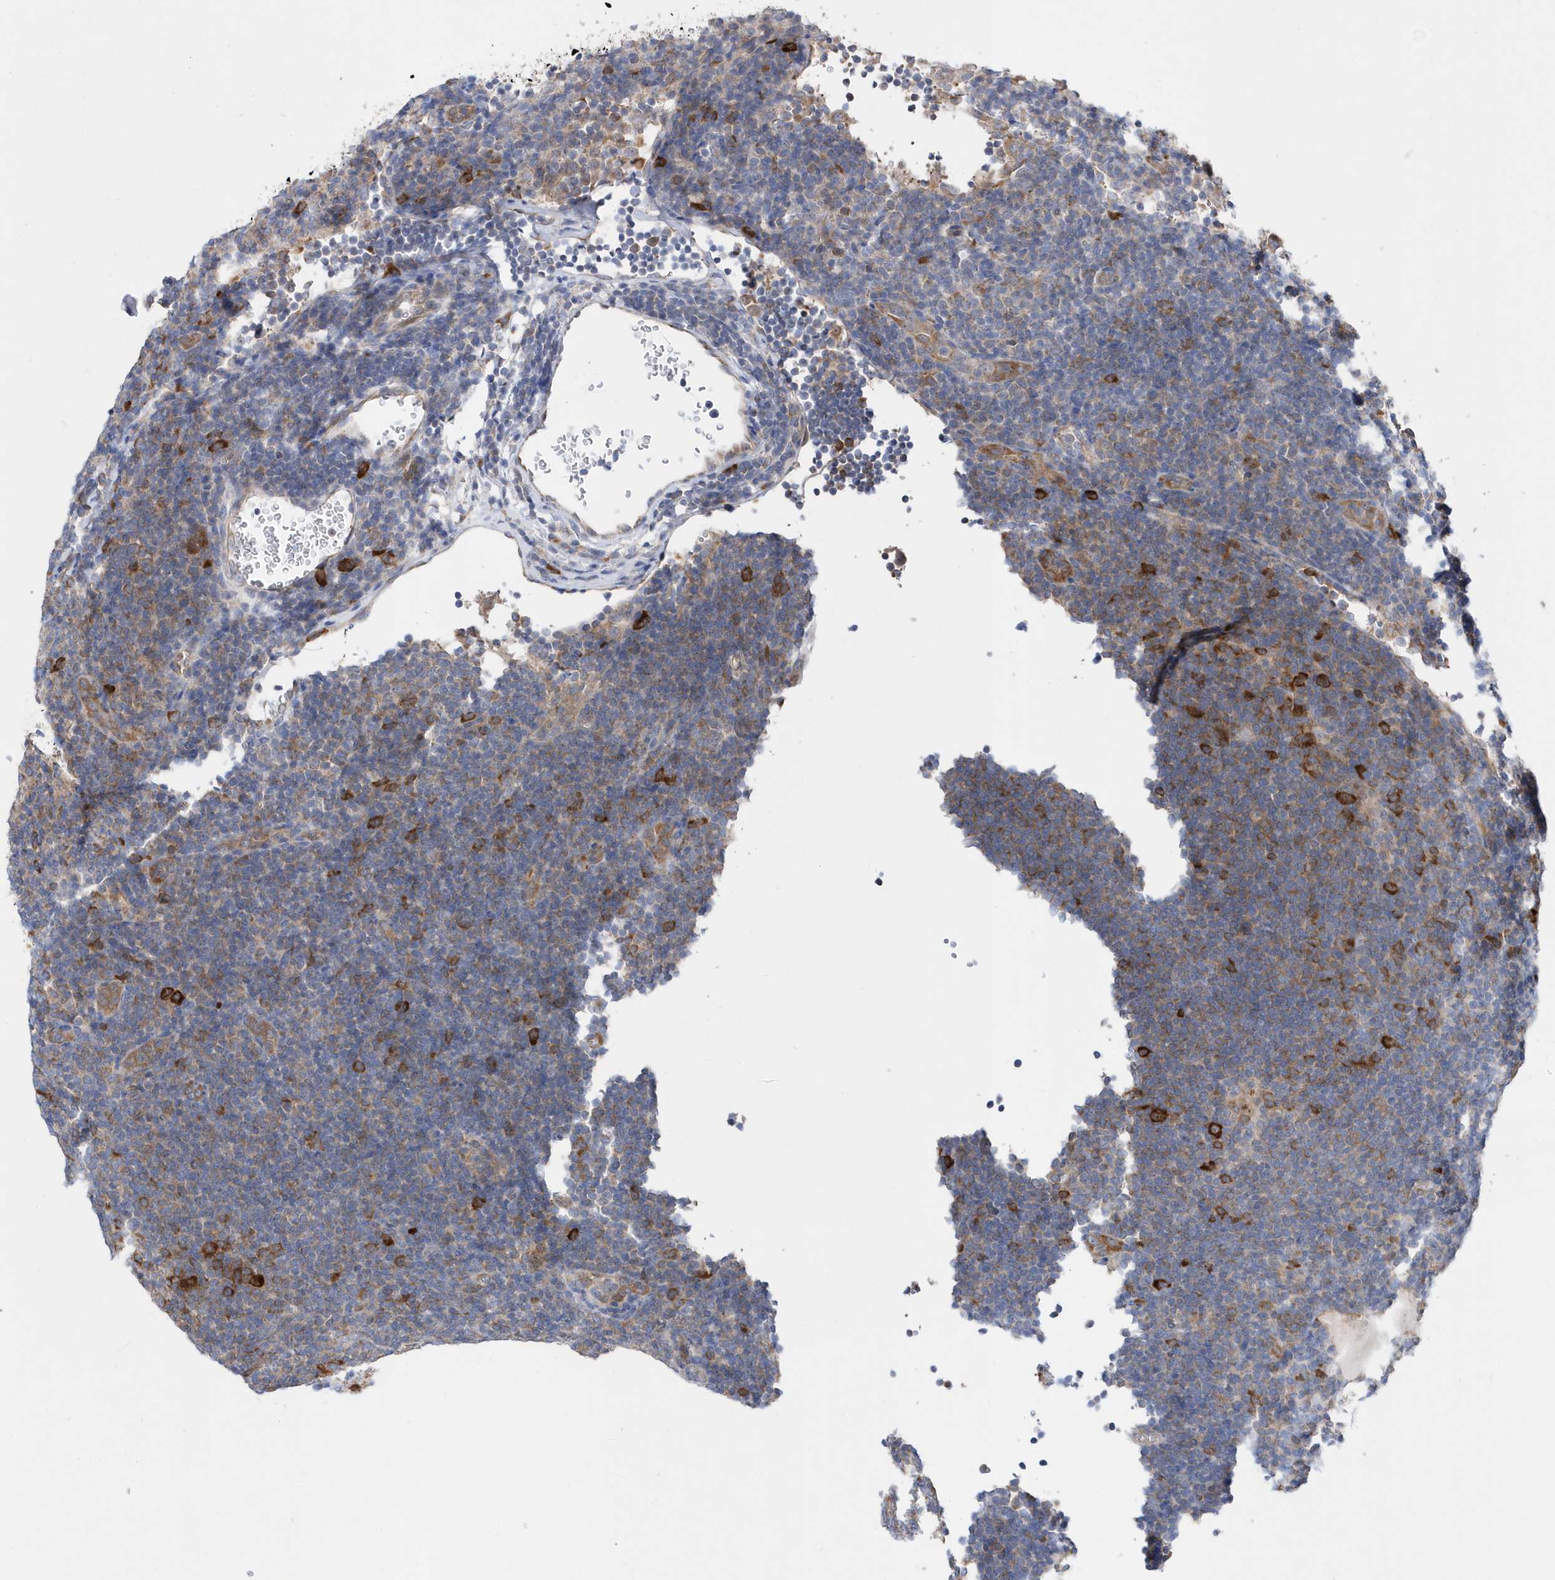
{"staining": {"intensity": "moderate", "quantity": ">75%", "location": "cytoplasmic/membranous"}, "tissue": "lymphoma", "cell_type": "Tumor cells", "image_type": "cancer", "snomed": [{"axis": "morphology", "description": "Hodgkin's disease, NOS"}, {"axis": "topography", "description": "Lymph node"}], "caption": "Hodgkin's disease stained with a protein marker shows moderate staining in tumor cells.", "gene": "JKAMP", "patient": {"sex": "female", "age": 57}}